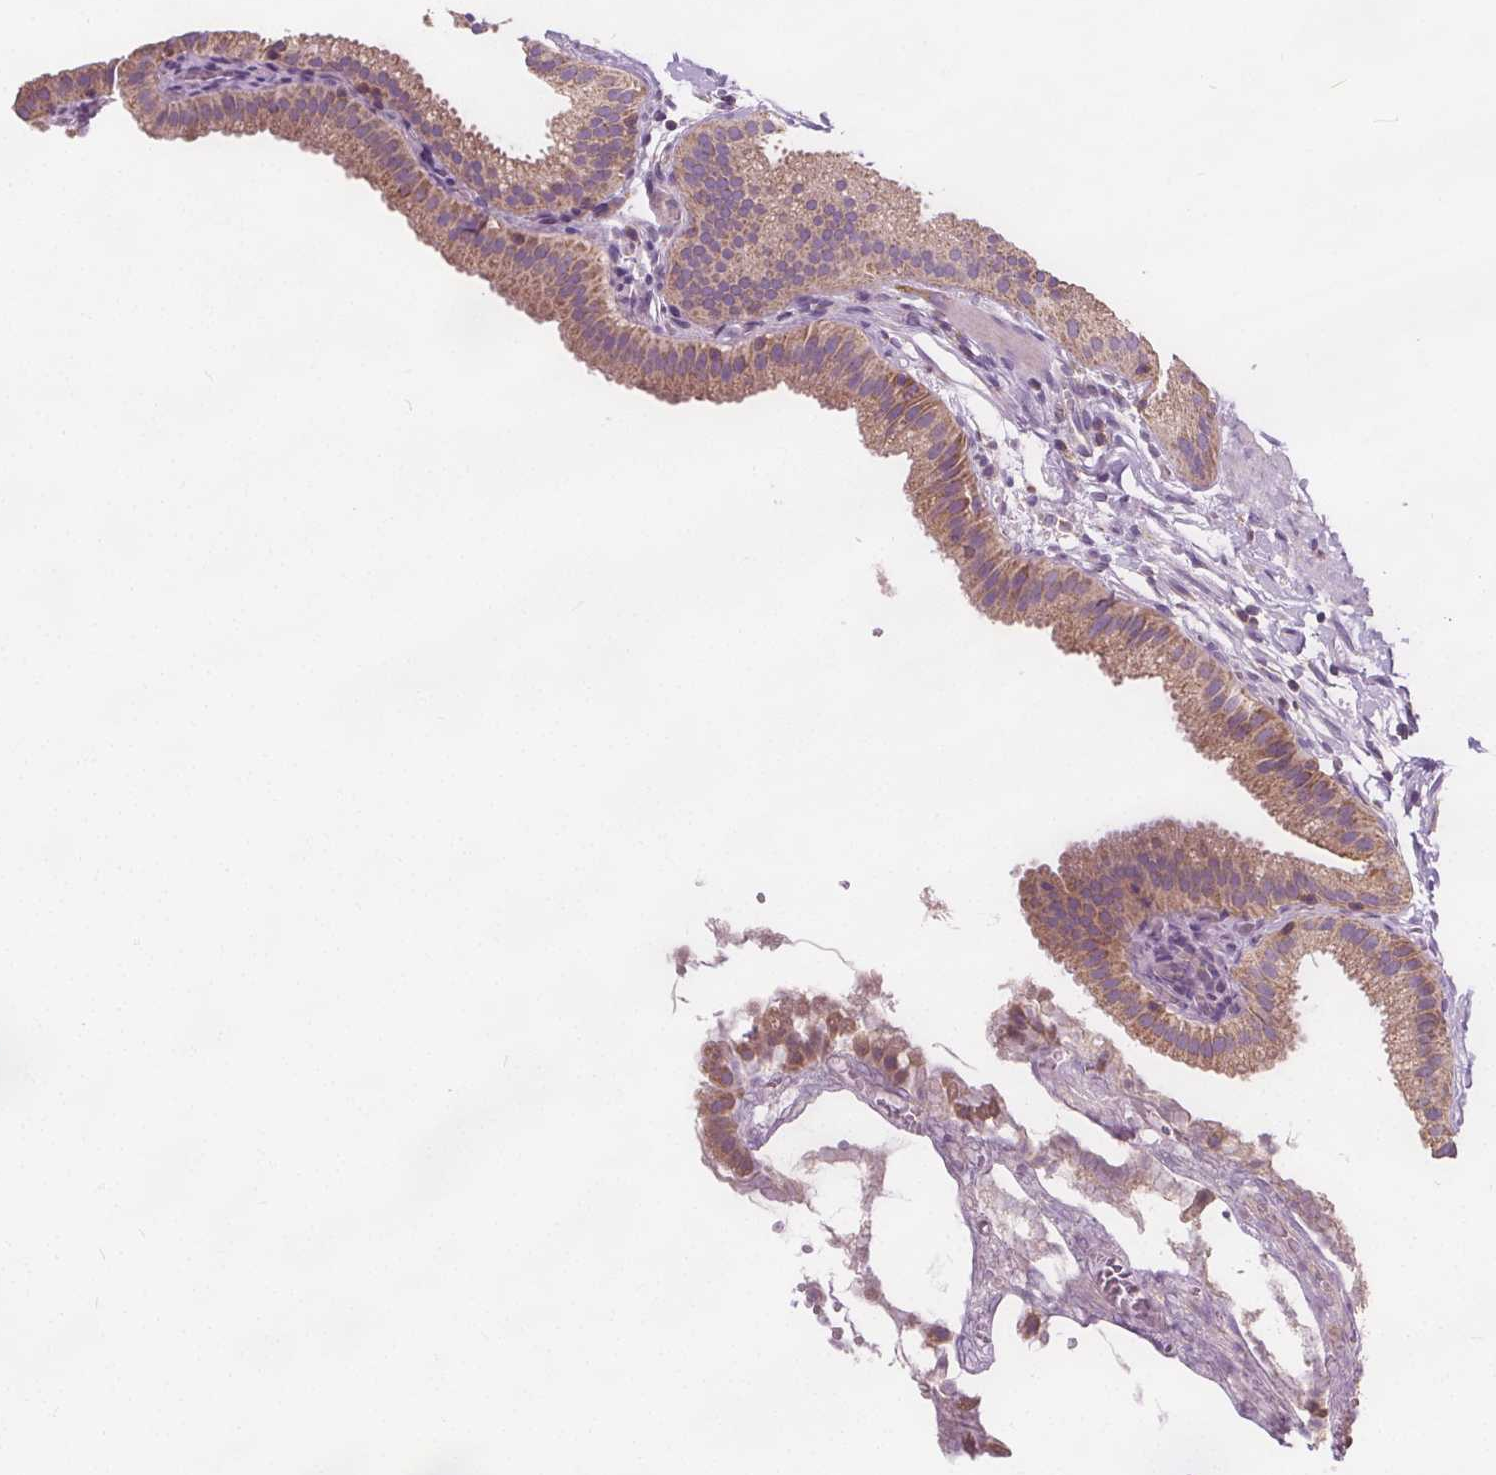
{"staining": {"intensity": "moderate", "quantity": ">75%", "location": "cytoplasmic/membranous"}, "tissue": "gallbladder", "cell_type": "Glandular cells", "image_type": "normal", "snomed": [{"axis": "morphology", "description": "Normal tissue, NOS"}, {"axis": "topography", "description": "Gallbladder"}], "caption": "Benign gallbladder demonstrates moderate cytoplasmic/membranous positivity in about >75% of glandular cells, visualized by immunohistochemistry.", "gene": "RAB20", "patient": {"sex": "female", "age": 63}}